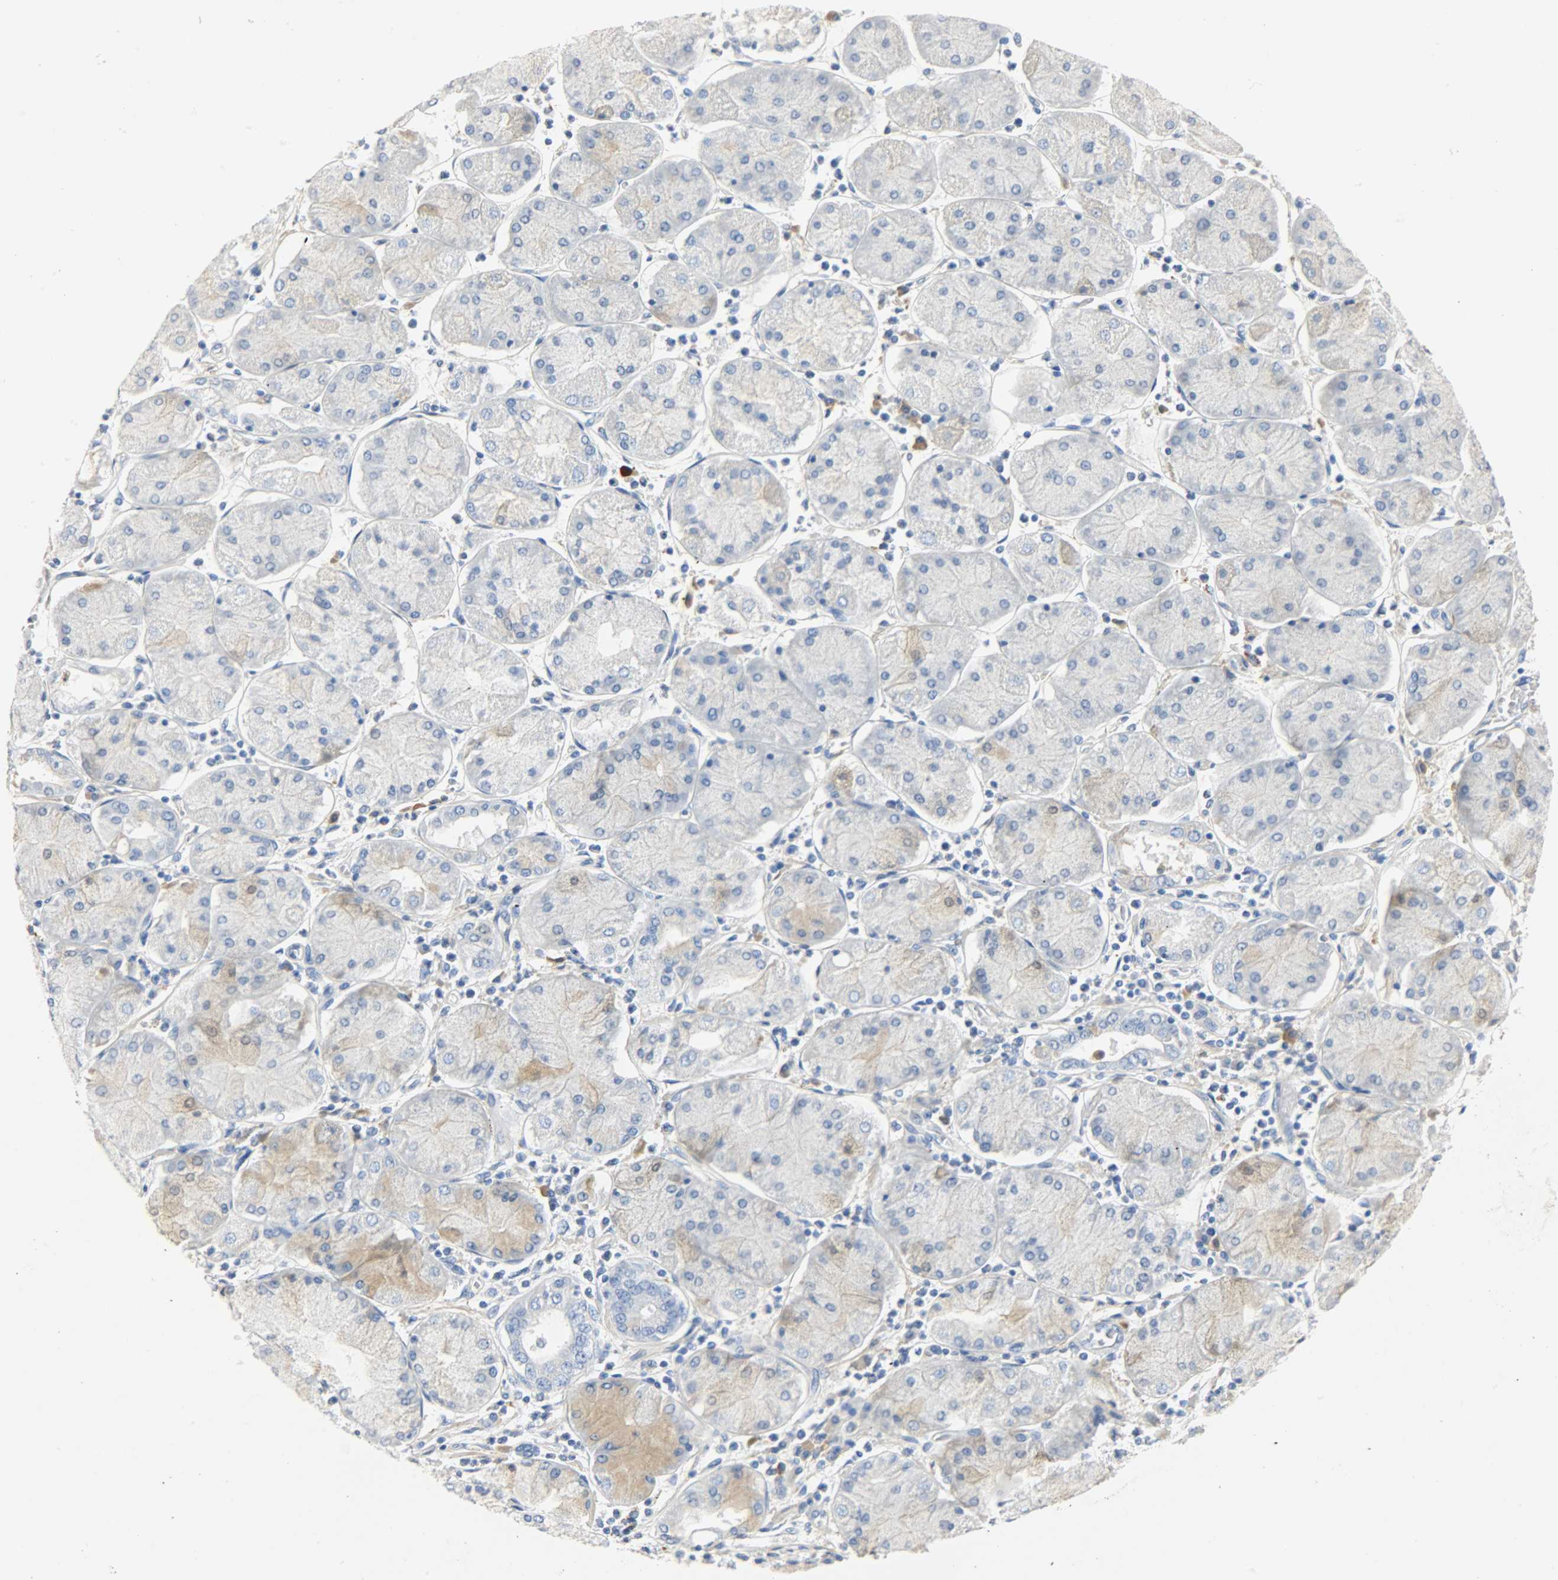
{"staining": {"intensity": "negative", "quantity": "none", "location": "none"}, "tissue": "stomach cancer", "cell_type": "Tumor cells", "image_type": "cancer", "snomed": [{"axis": "morphology", "description": "Normal tissue, NOS"}, {"axis": "morphology", "description": "Adenocarcinoma, NOS"}, {"axis": "topography", "description": "Stomach, upper"}, {"axis": "topography", "description": "Stomach"}], "caption": "The immunohistochemistry (IHC) image has no significant expression in tumor cells of stomach cancer (adenocarcinoma) tissue.", "gene": "CRP", "patient": {"sex": "male", "age": 59}}